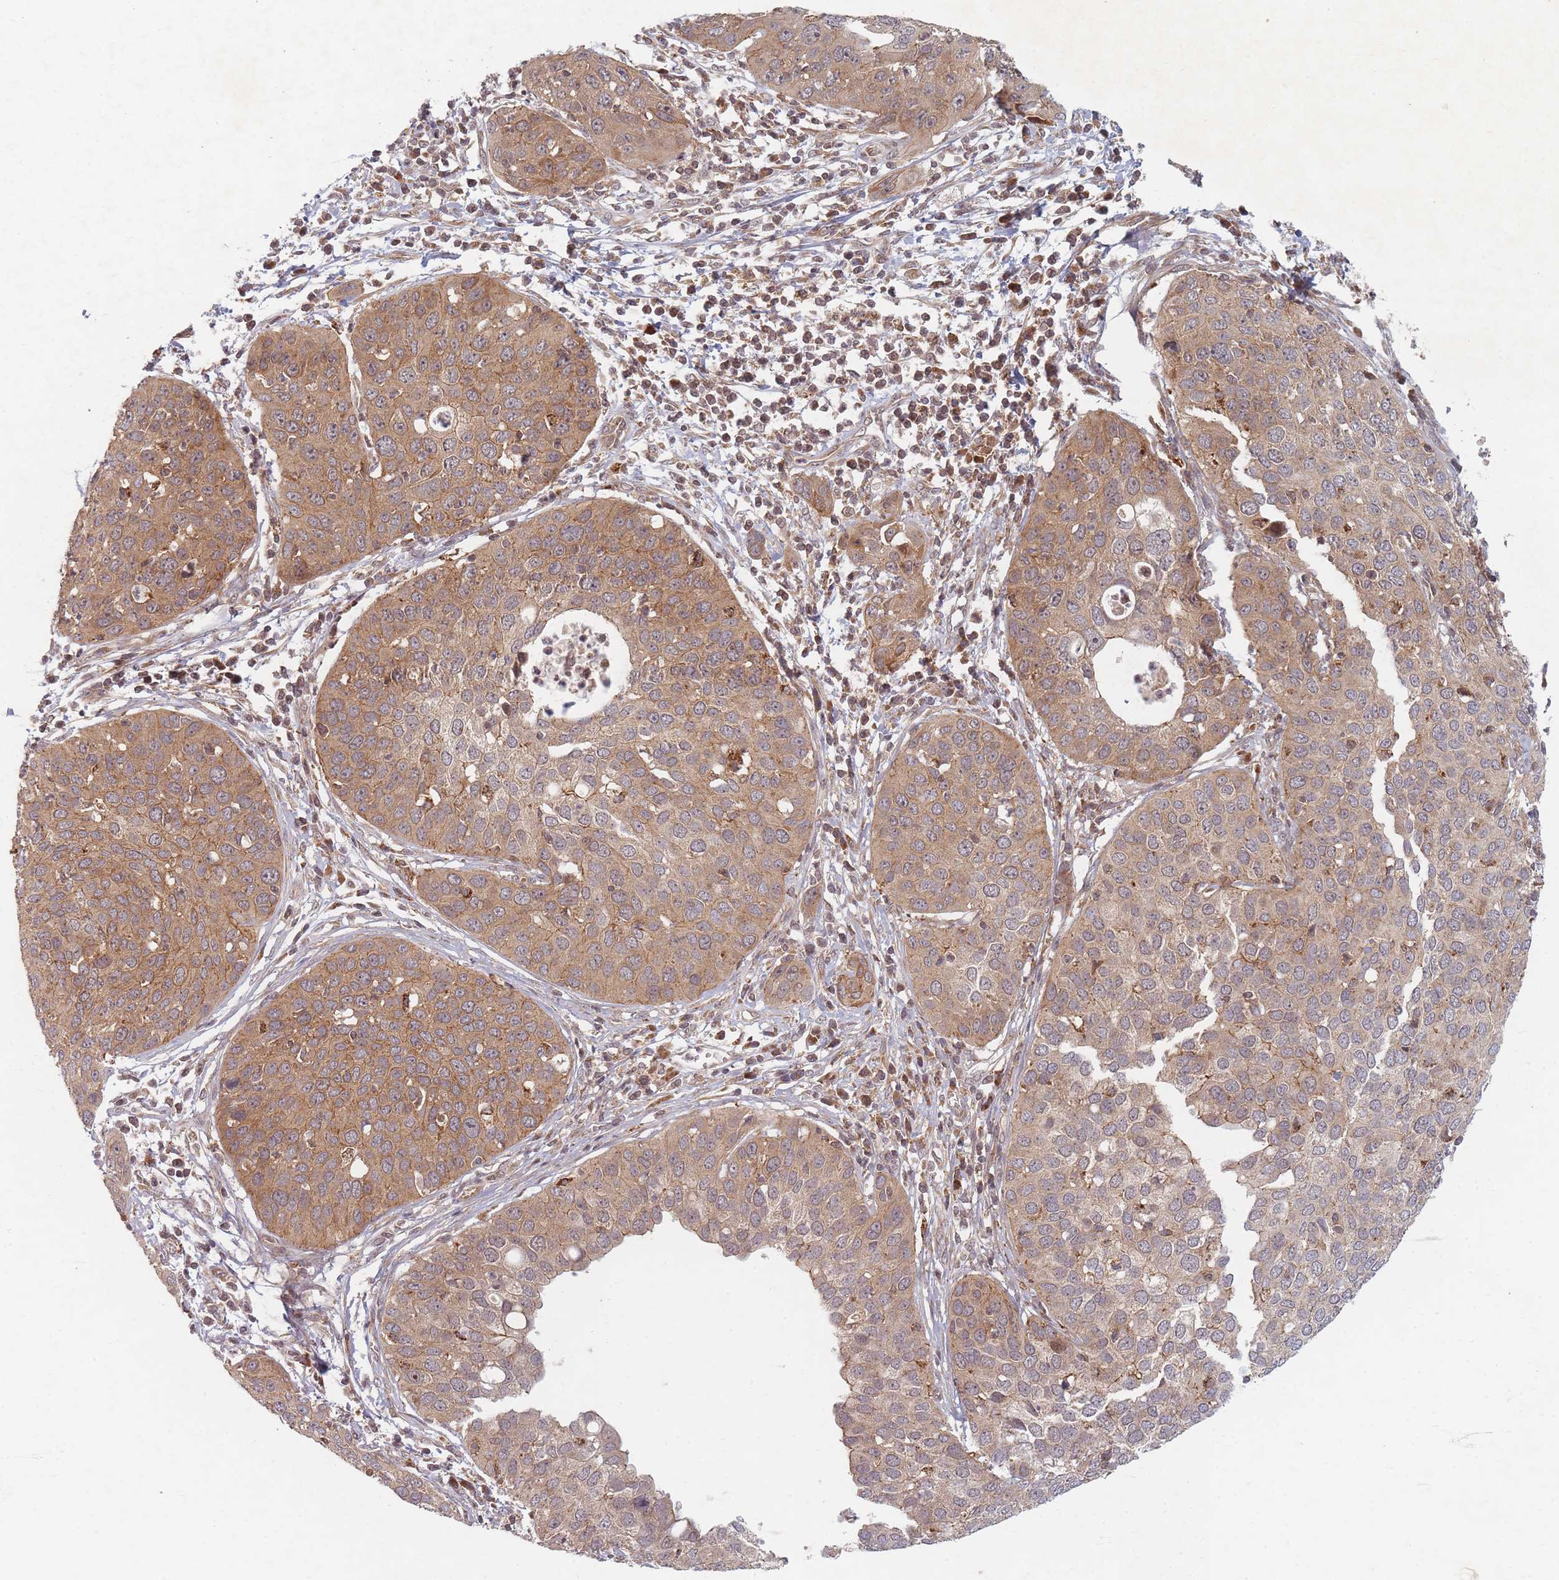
{"staining": {"intensity": "moderate", "quantity": ">75%", "location": "cytoplasmic/membranous"}, "tissue": "cervical cancer", "cell_type": "Tumor cells", "image_type": "cancer", "snomed": [{"axis": "morphology", "description": "Squamous cell carcinoma, NOS"}, {"axis": "topography", "description": "Cervix"}], "caption": "Immunohistochemical staining of cervical squamous cell carcinoma shows moderate cytoplasmic/membranous protein staining in about >75% of tumor cells.", "gene": "RADX", "patient": {"sex": "female", "age": 36}}